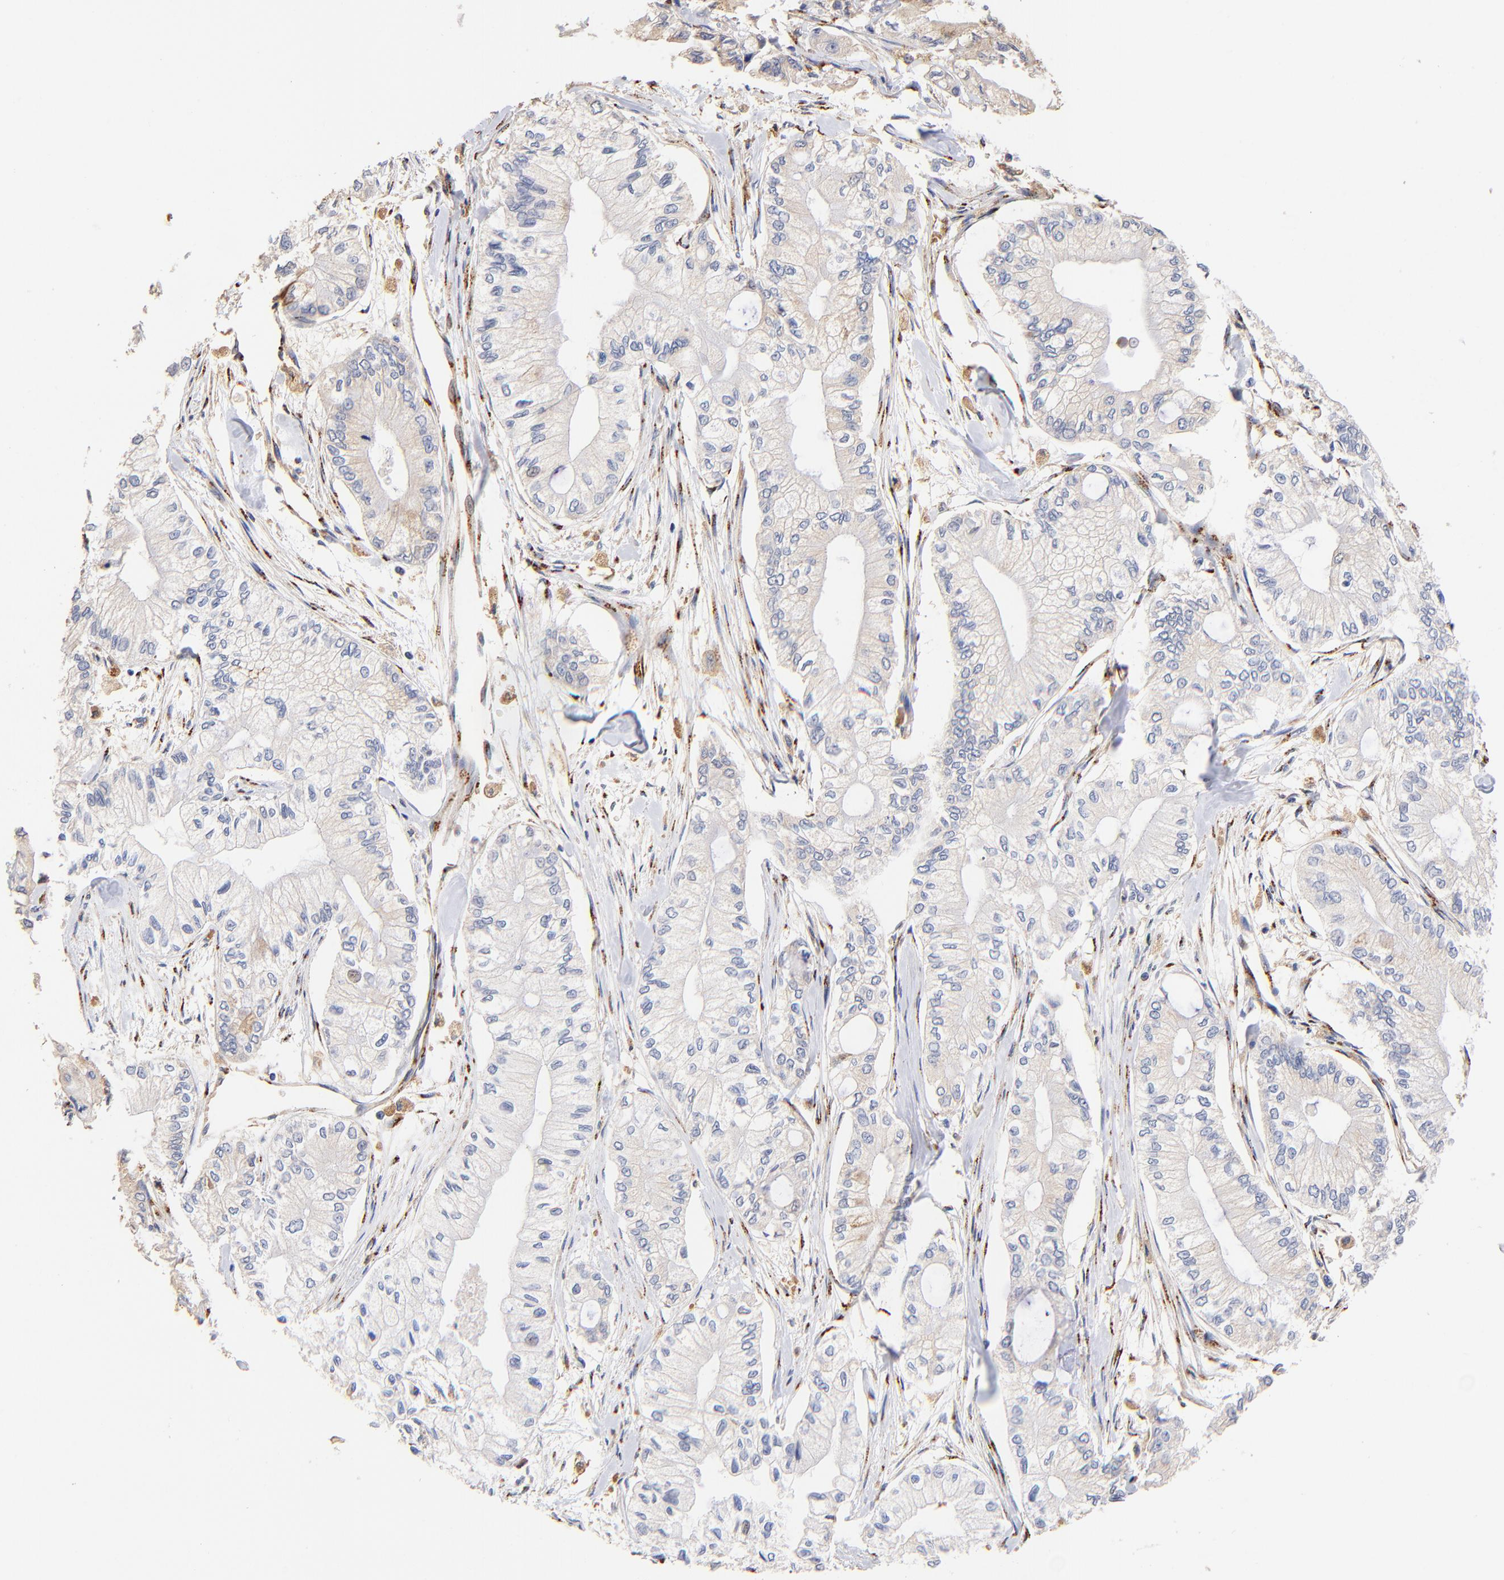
{"staining": {"intensity": "weak", "quantity": ">75%", "location": "cytoplasmic/membranous"}, "tissue": "pancreatic cancer", "cell_type": "Tumor cells", "image_type": "cancer", "snomed": [{"axis": "morphology", "description": "Adenocarcinoma, NOS"}, {"axis": "topography", "description": "Pancreas"}], "caption": "A brown stain shows weak cytoplasmic/membranous expression of a protein in pancreatic cancer (adenocarcinoma) tumor cells.", "gene": "FMNL3", "patient": {"sex": "male", "age": 79}}